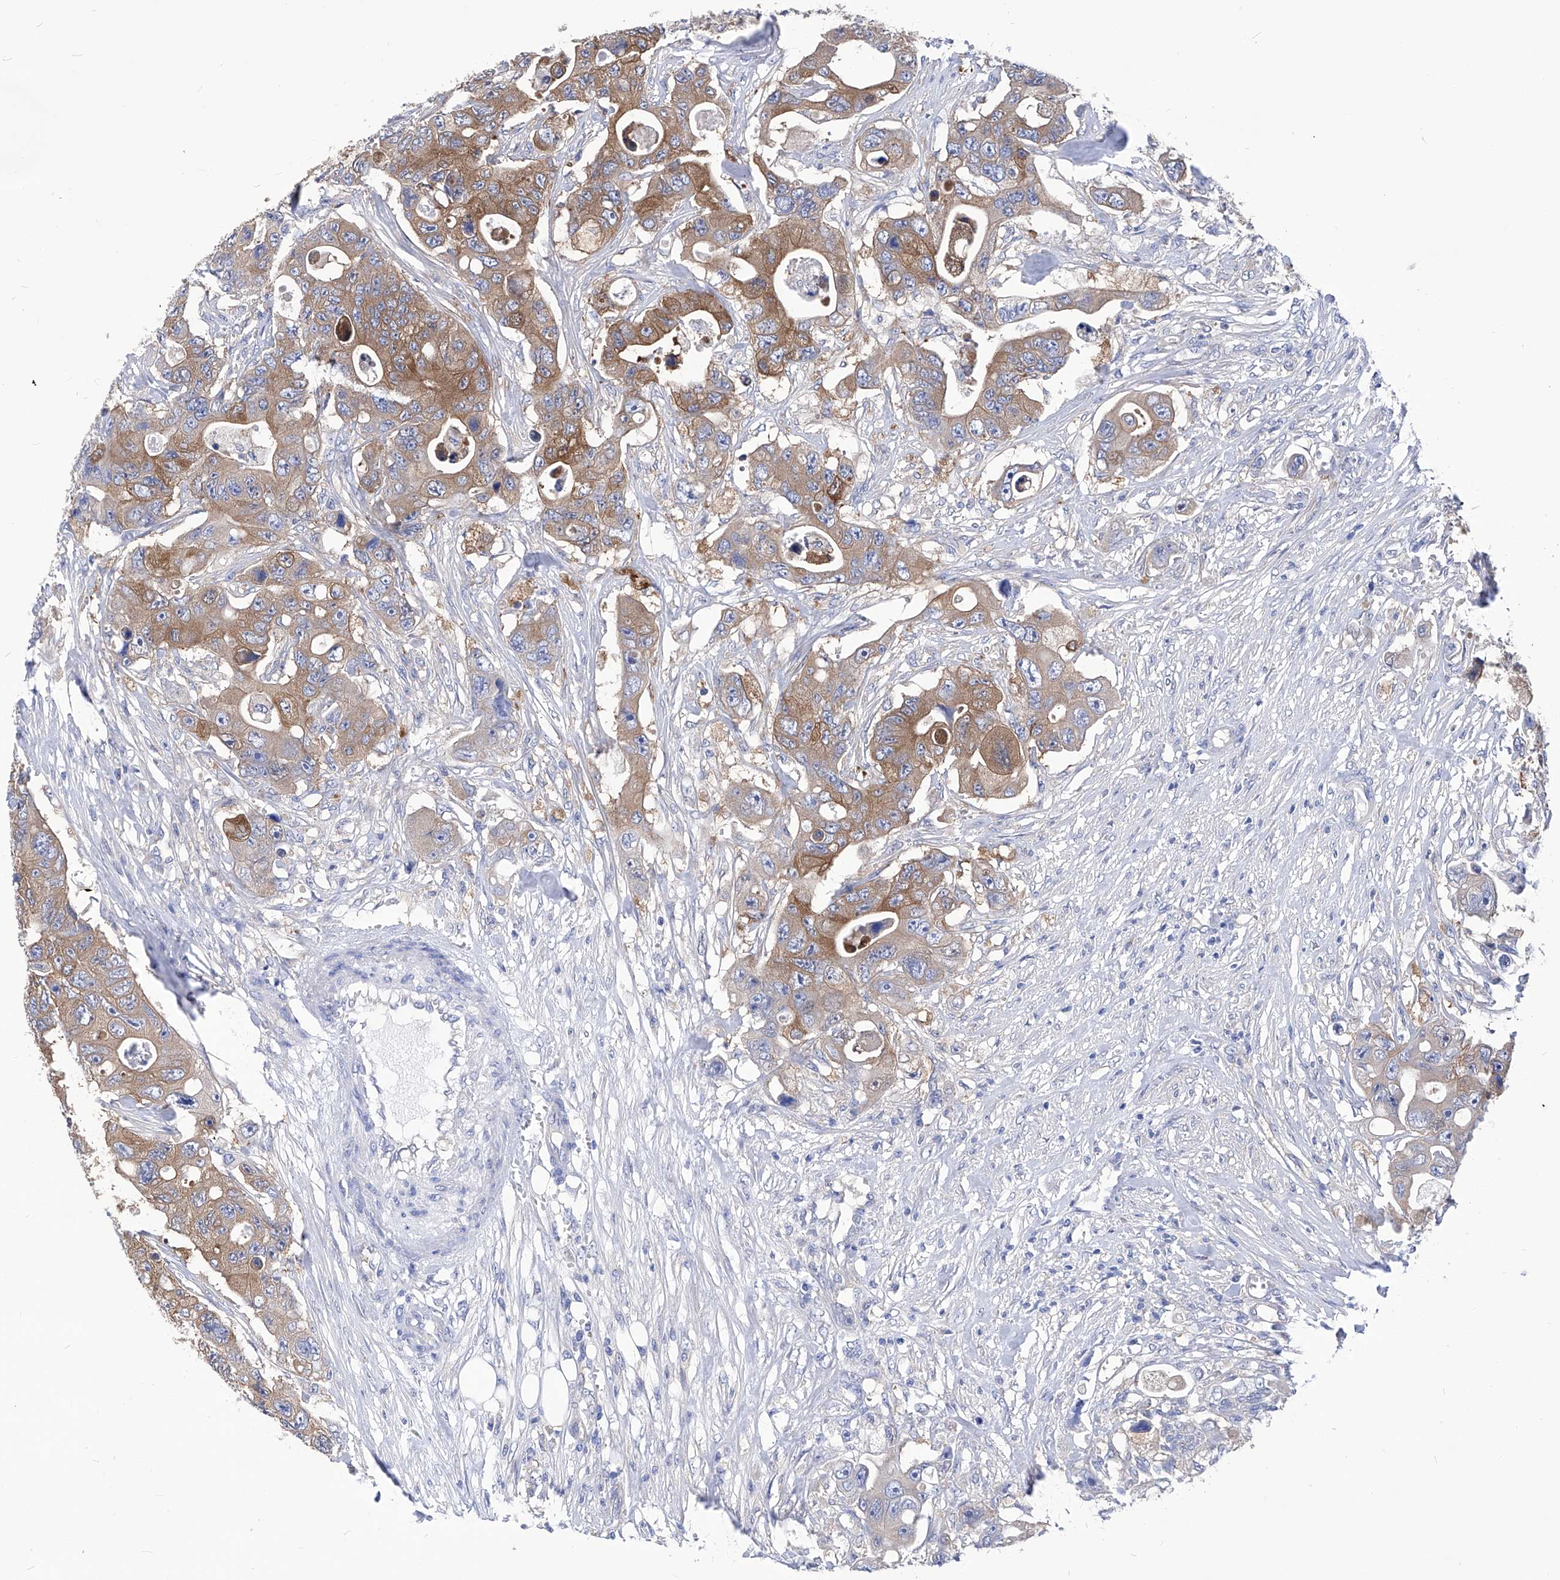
{"staining": {"intensity": "moderate", "quantity": ">75%", "location": "cytoplasmic/membranous"}, "tissue": "colorectal cancer", "cell_type": "Tumor cells", "image_type": "cancer", "snomed": [{"axis": "morphology", "description": "Adenocarcinoma, NOS"}, {"axis": "topography", "description": "Colon"}], "caption": "Immunohistochemistry image of neoplastic tissue: human adenocarcinoma (colorectal) stained using immunohistochemistry exhibits medium levels of moderate protein expression localized specifically in the cytoplasmic/membranous of tumor cells, appearing as a cytoplasmic/membranous brown color.", "gene": "XPNPEP1", "patient": {"sex": "female", "age": 46}}